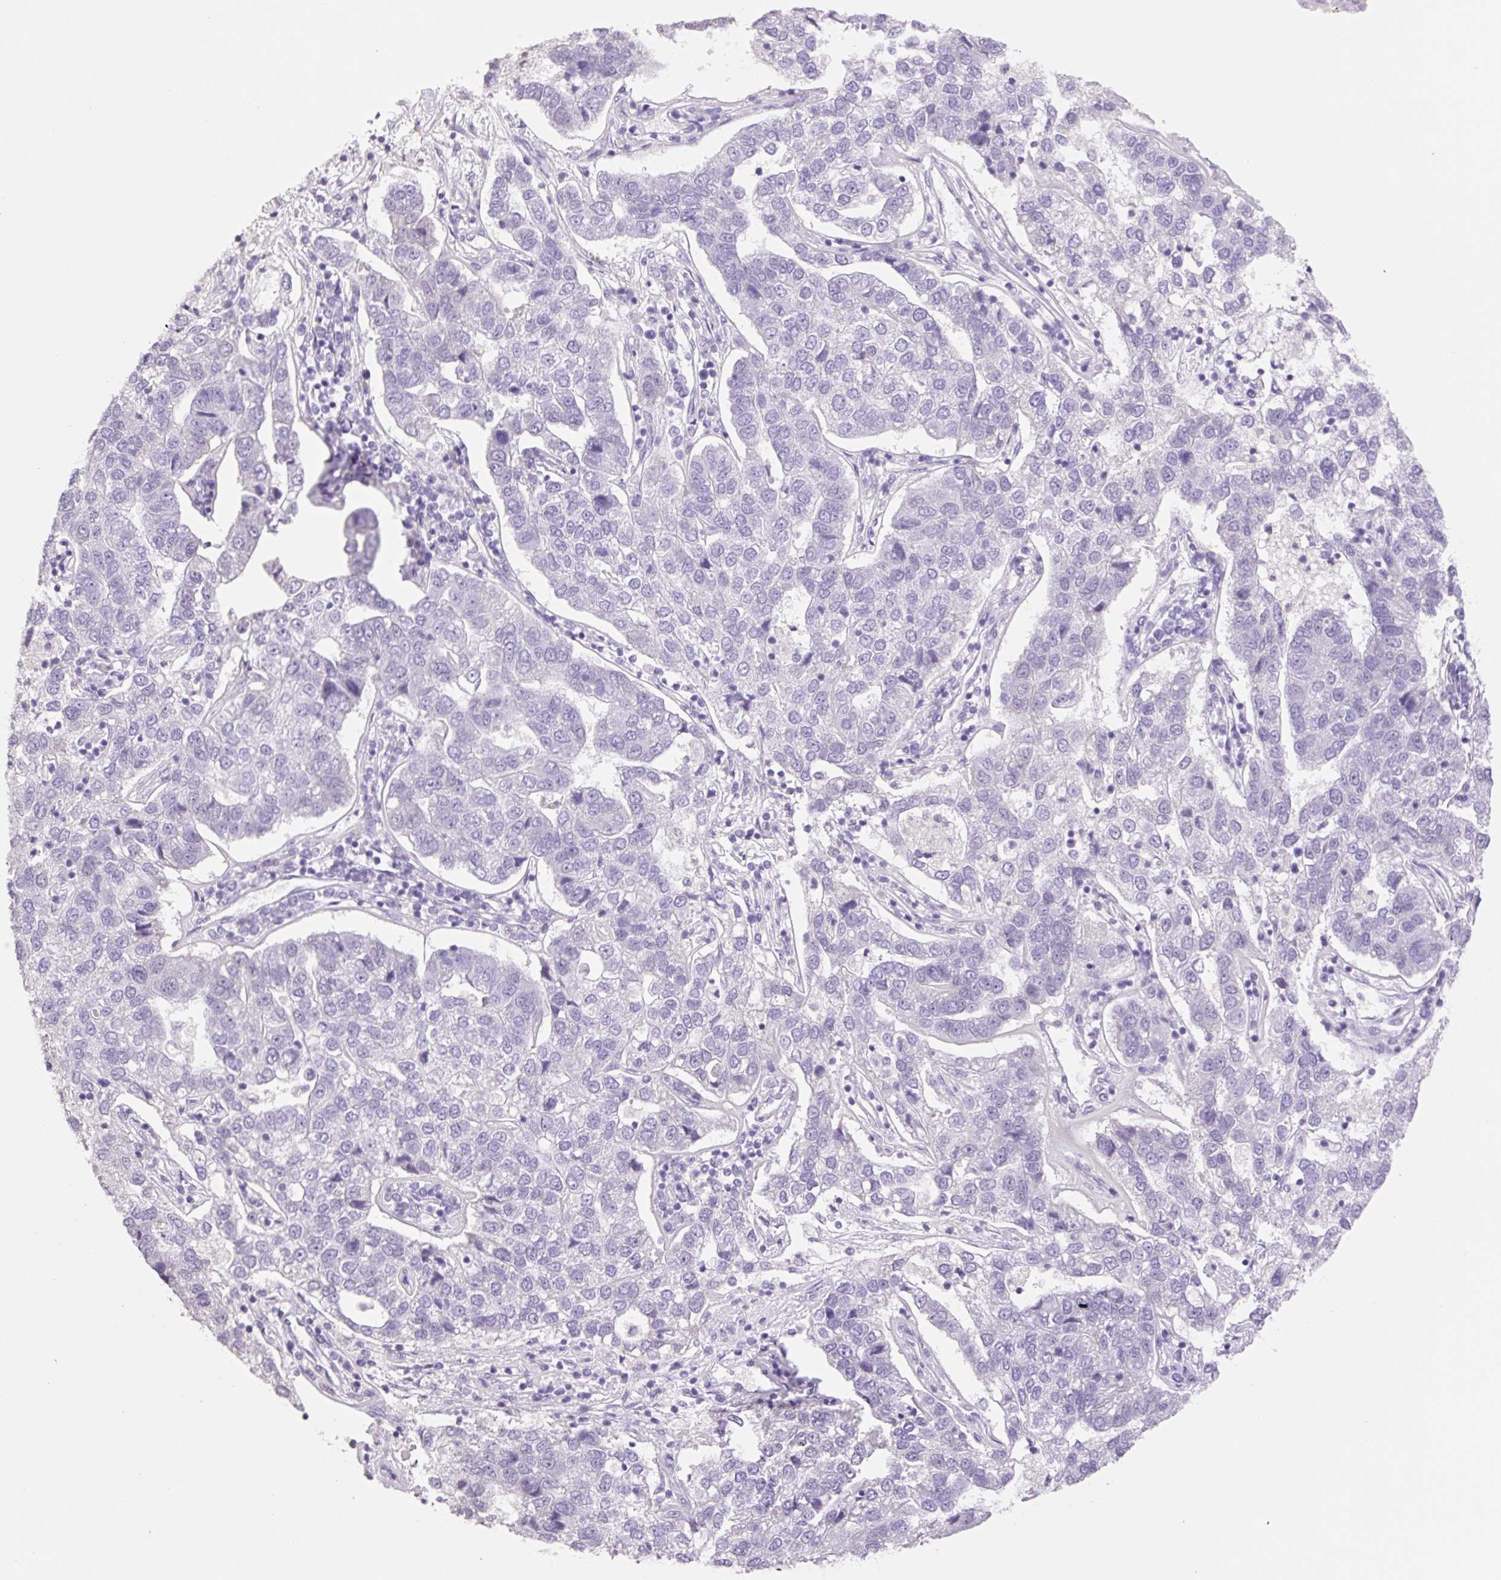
{"staining": {"intensity": "negative", "quantity": "none", "location": "none"}, "tissue": "pancreatic cancer", "cell_type": "Tumor cells", "image_type": "cancer", "snomed": [{"axis": "morphology", "description": "Adenocarcinoma, NOS"}, {"axis": "topography", "description": "Pancreas"}], "caption": "Pancreatic cancer (adenocarcinoma) stained for a protein using immunohistochemistry shows no positivity tumor cells.", "gene": "HCRTR2", "patient": {"sex": "female", "age": 61}}